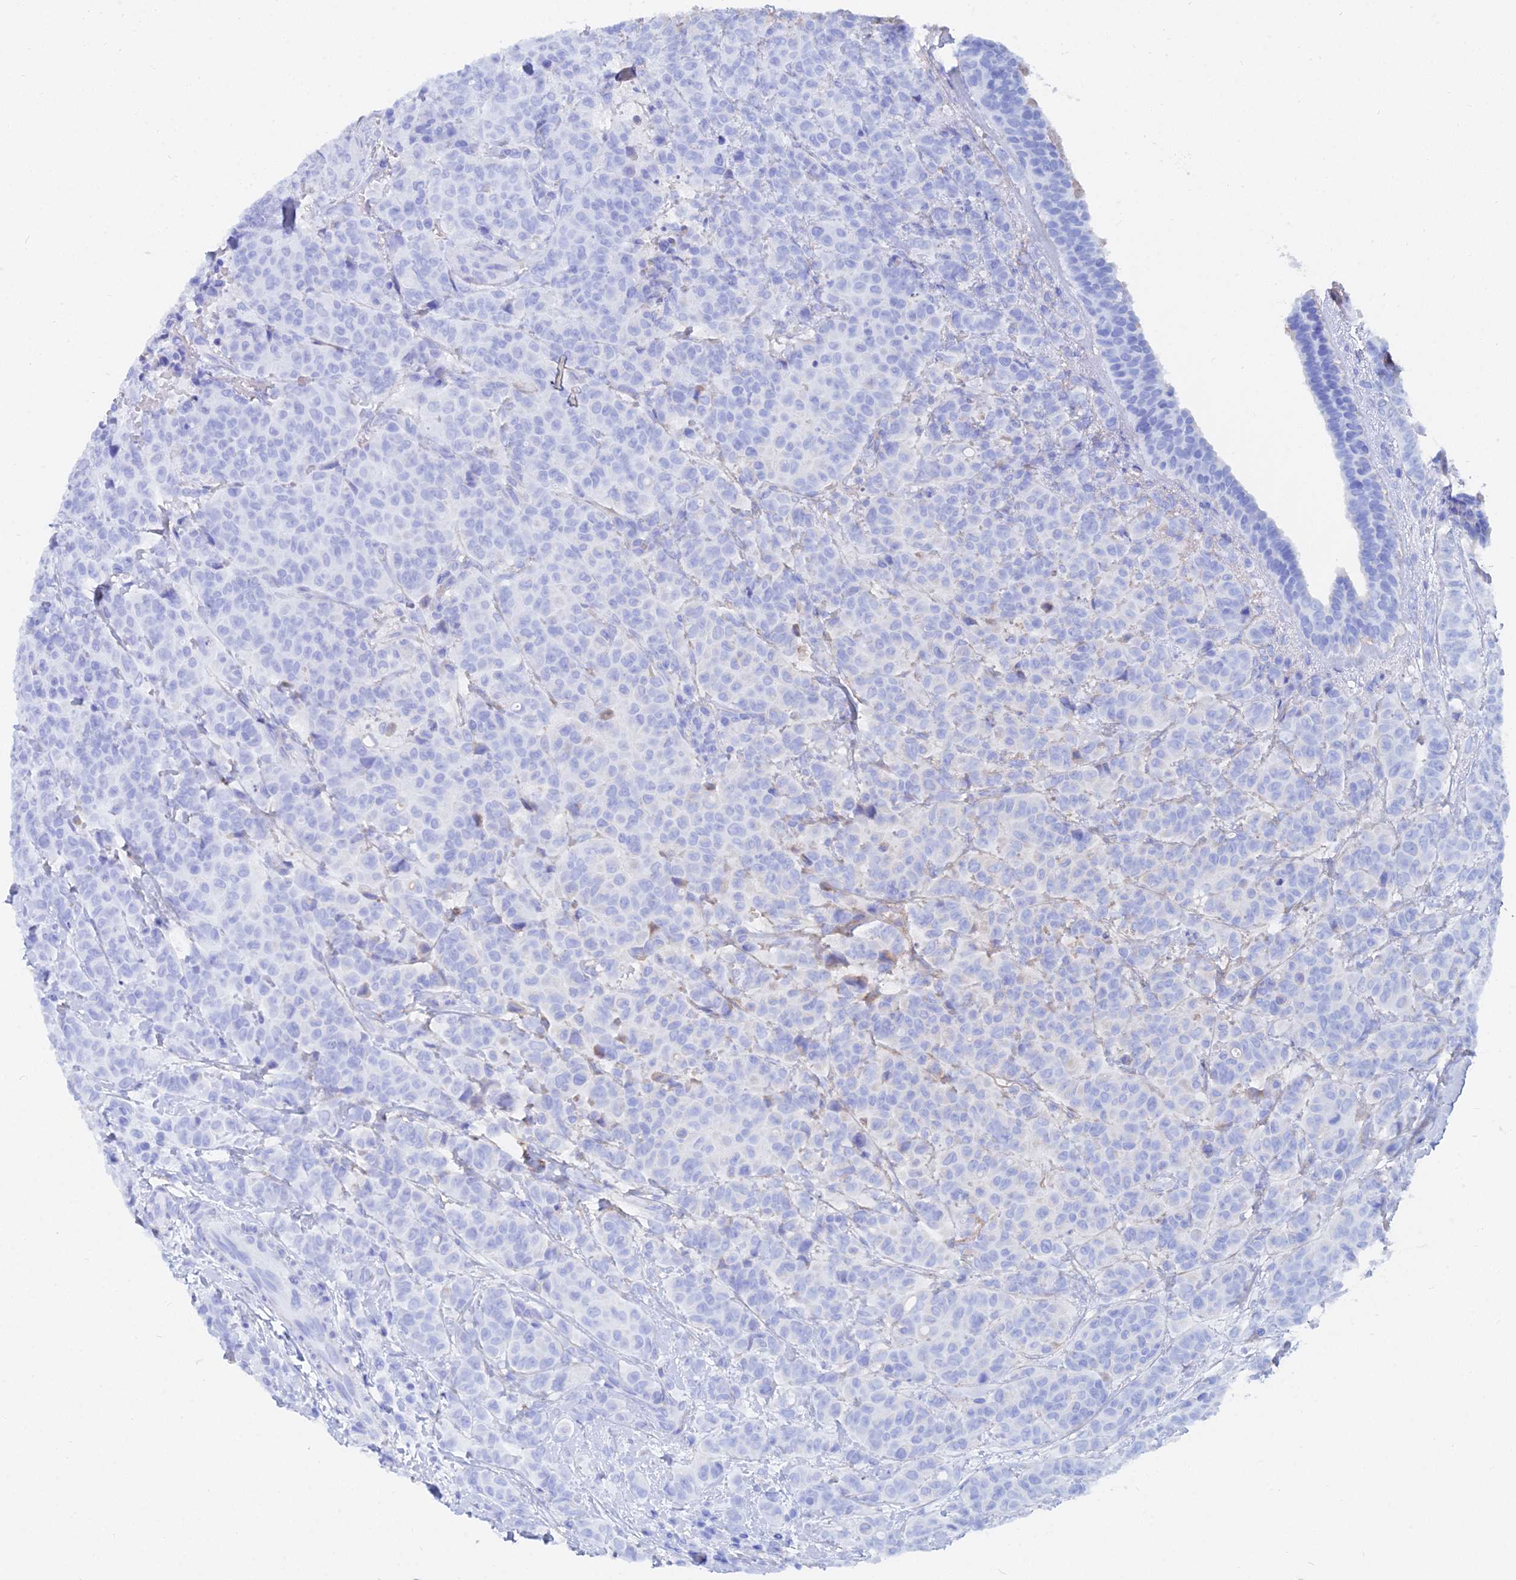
{"staining": {"intensity": "negative", "quantity": "none", "location": "none"}, "tissue": "breast cancer", "cell_type": "Tumor cells", "image_type": "cancer", "snomed": [{"axis": "morphology", "description": "Duct carcinoma"}, {"axis": "topography", "description": "Breast"}], "caption": "Immunohistochemistry photomicrograph of neoplastic tissue: breast cancer (infiltrating ductal carcinoma) stained with DAB demonstrates no significant protein expression in tumor cells.", "gene": "TRIM43B", "patient": {"sex": "female", "age": 40}}